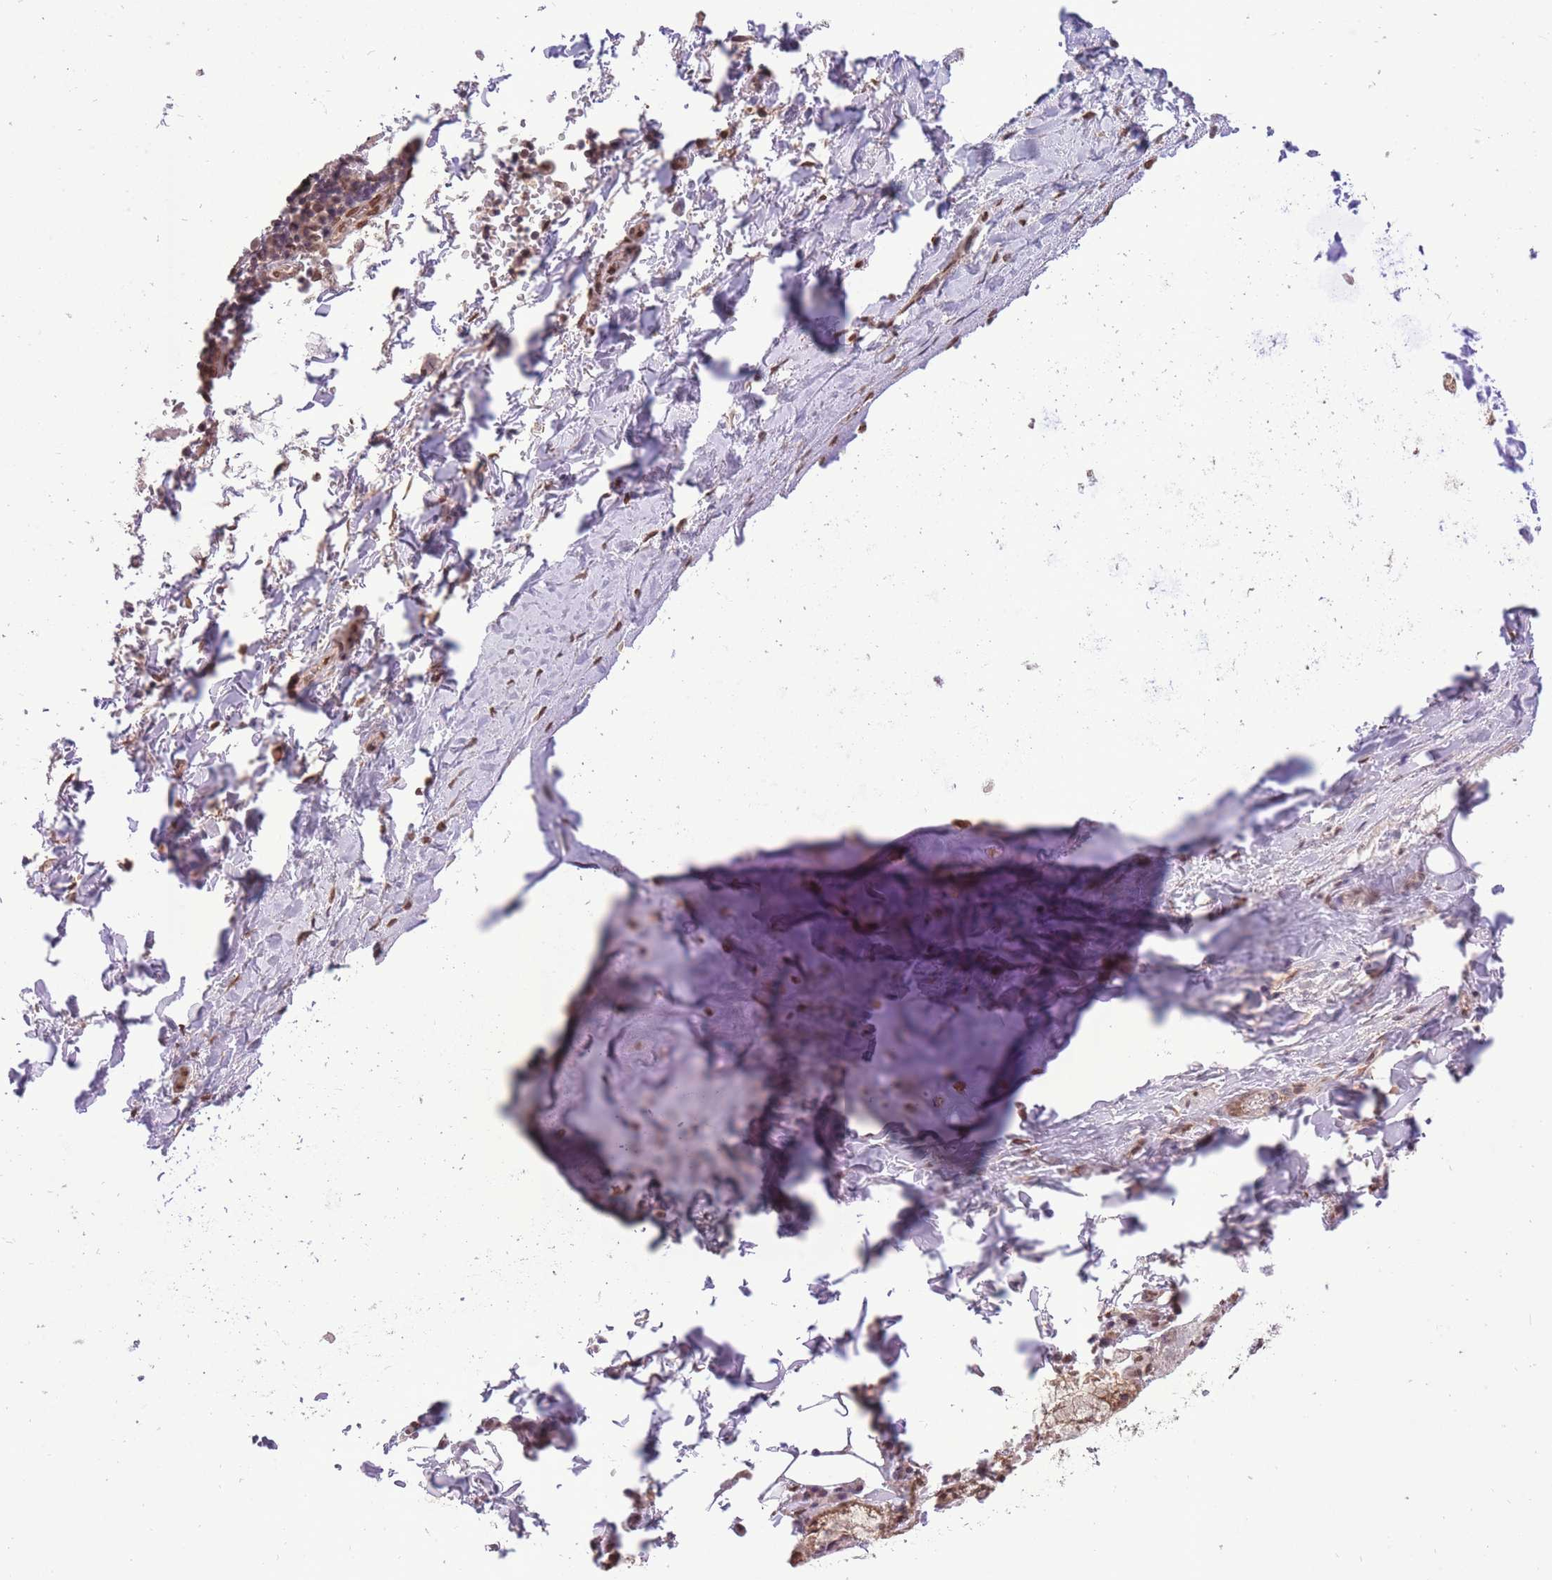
{"staining": {"intensity": "moderate", "quantity": "<25%", "location": "cytoplasmic/membranous,nuclear"}, "tissue": "adipose tissue", "cell_type": "Adipocytes", "image_type": "normal", "snomed": [{"axis": "morphology", "description": "Normal tissue, NOS"}, {"axis": "topography", "description": "Cartilage tissue"}, {"axis": "topography", "description": "Bronchus"}], "caption": "This histopathology image displays immunohistochemistry (IHC) staining of unremarkable human adipose tissue, with low moderate cytoplasmic/membranous,nuclear expression in about <25% of adipocytes.", "gene": "CDIP1", "patient": {"sex": "male", "age": 63}}